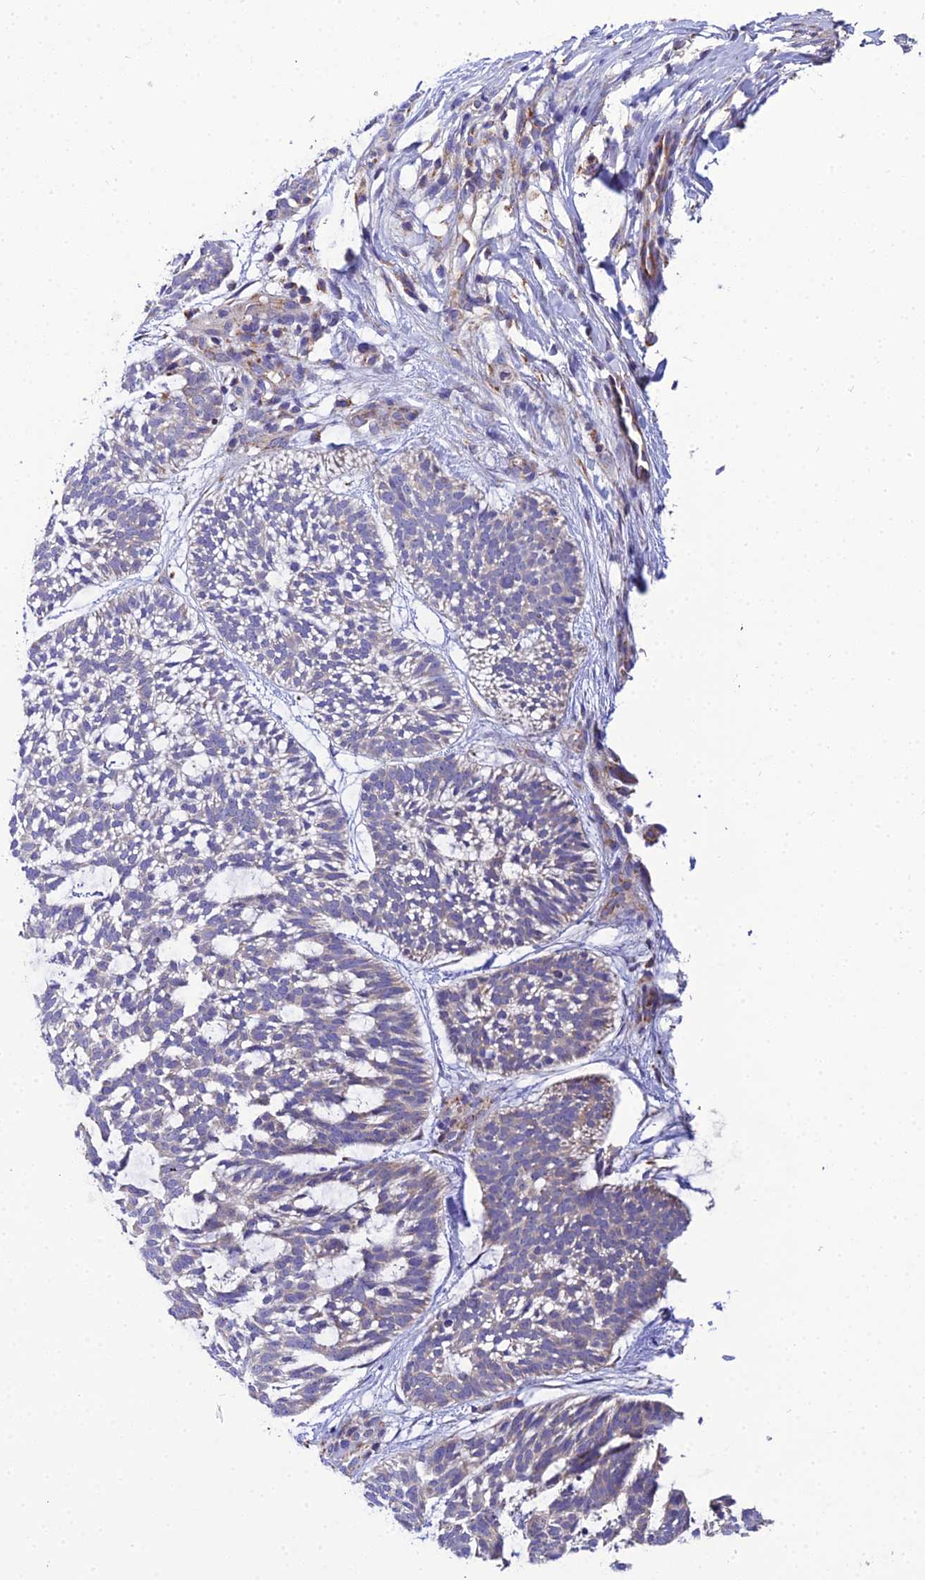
{"staining": {"intensity": "weak", "quantity": "25%-75%", "location": "cytoplasmic/membranous"}, "tissue": "skin cancer", "cell_type": "Tumor cells", "image_type": "cancer", "snomed": [{"axis": "morphology", "description": "Basal cell carcinoma"}, {"axis": "topography", "description": "Skin"}], "caption": "The histopathology image demonstrates immunohistochemical staining of skin cancer. There is weak cytoplasmic/membranous positivity is identified in about 25%-75% of tumor cells.", "gene": "NIPSNAP3A", "patient": {"sex": "male", "age": 88}}